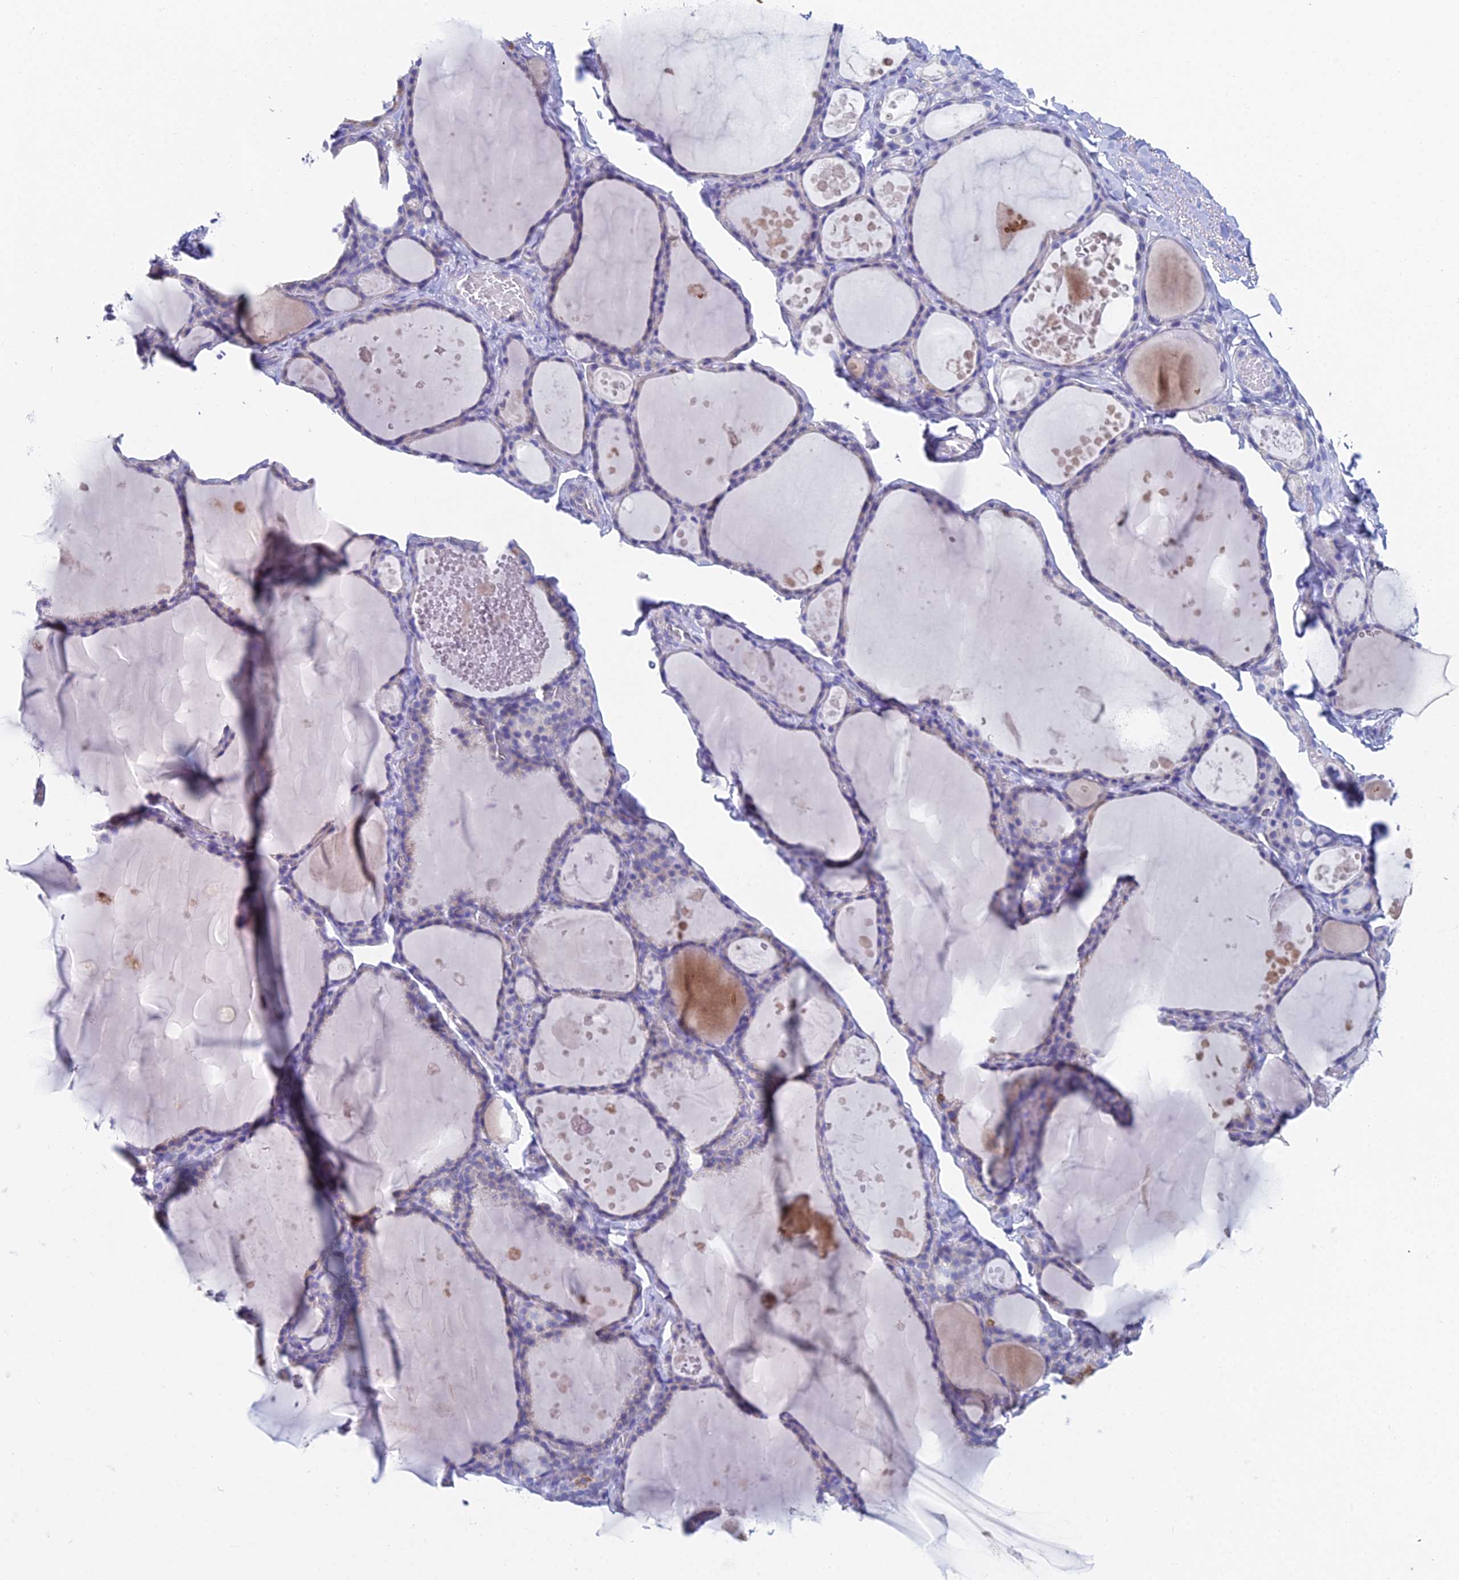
{"staining": {"intensity": "weak", "quantity": "<25%", "location": "cytoplasmic/membranous"}, "tissue": "thyroid gland", "cell_type": "Glandular cells", "image_type": "normal", "snomed": [{"axis": "morphology", "description": "Normal tissue, NOS"}, {"axis": "topography", "description": "Thyroid gland"}], "caption": "Protein analysis of normal thyroid gland reveals no significant expression in glandular cells. (Brightfield microscopy of DAB immunohistochemistry at high magnification).", "gene": "ACSM1", "patient": {"sex": "male", "age": 56}}